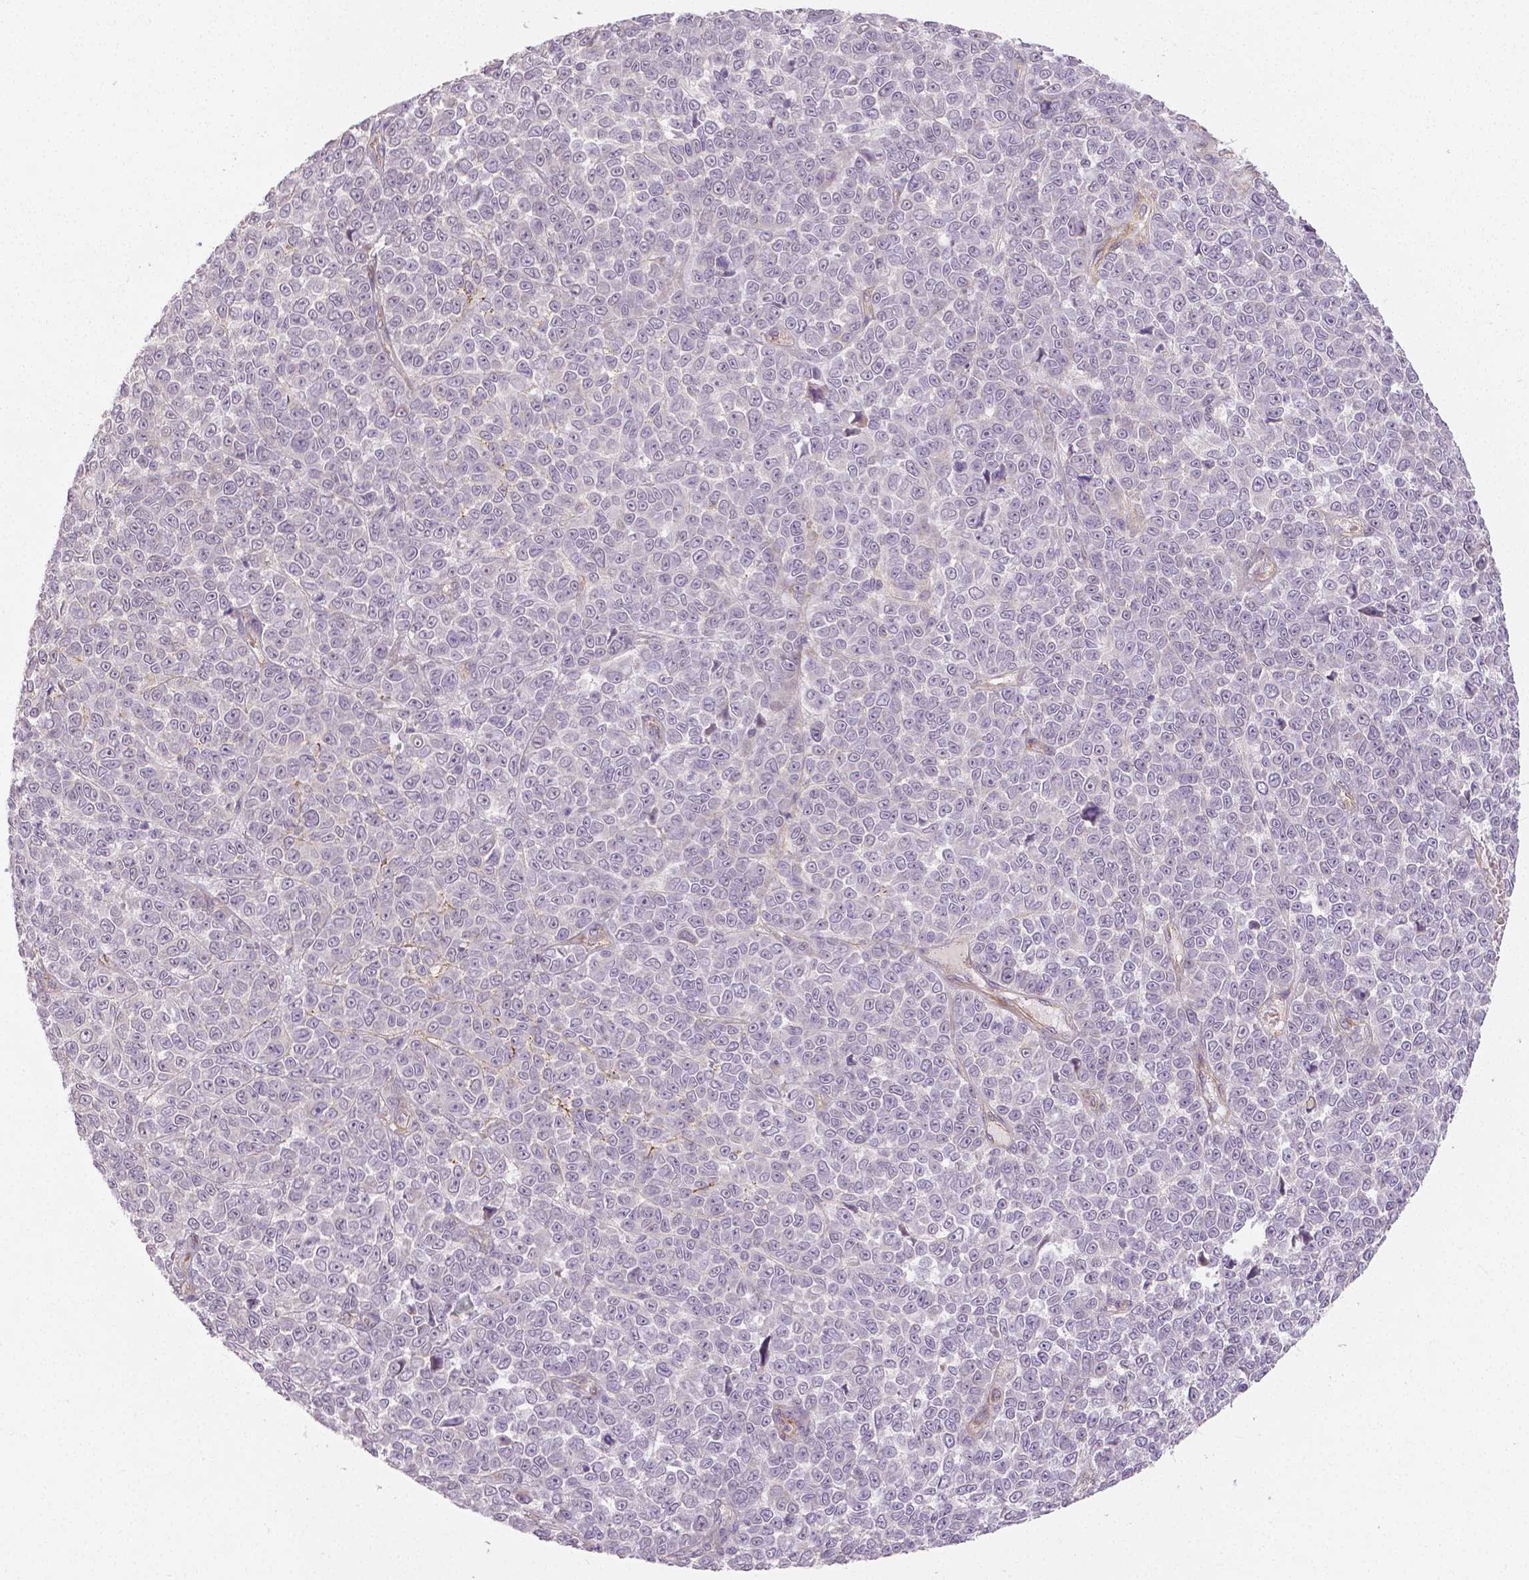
{"staining": {"intensity": "negative", "quantity": "none", "location": "none"}, "tissue": "melanoma", "cell_type": "Tumor cells", "image_type": "cancer", "snomed": [{"axis": "morphology", "description": "Malignant melanoma, NOS"}, {"axis": "topography", "description": "Skin"}], "caption": "Immunohistochemical staining of melanoma displays no significant staining in tumor cells.", "gene": "FLT1", "patient": {"sex": "female", "age": 95}}